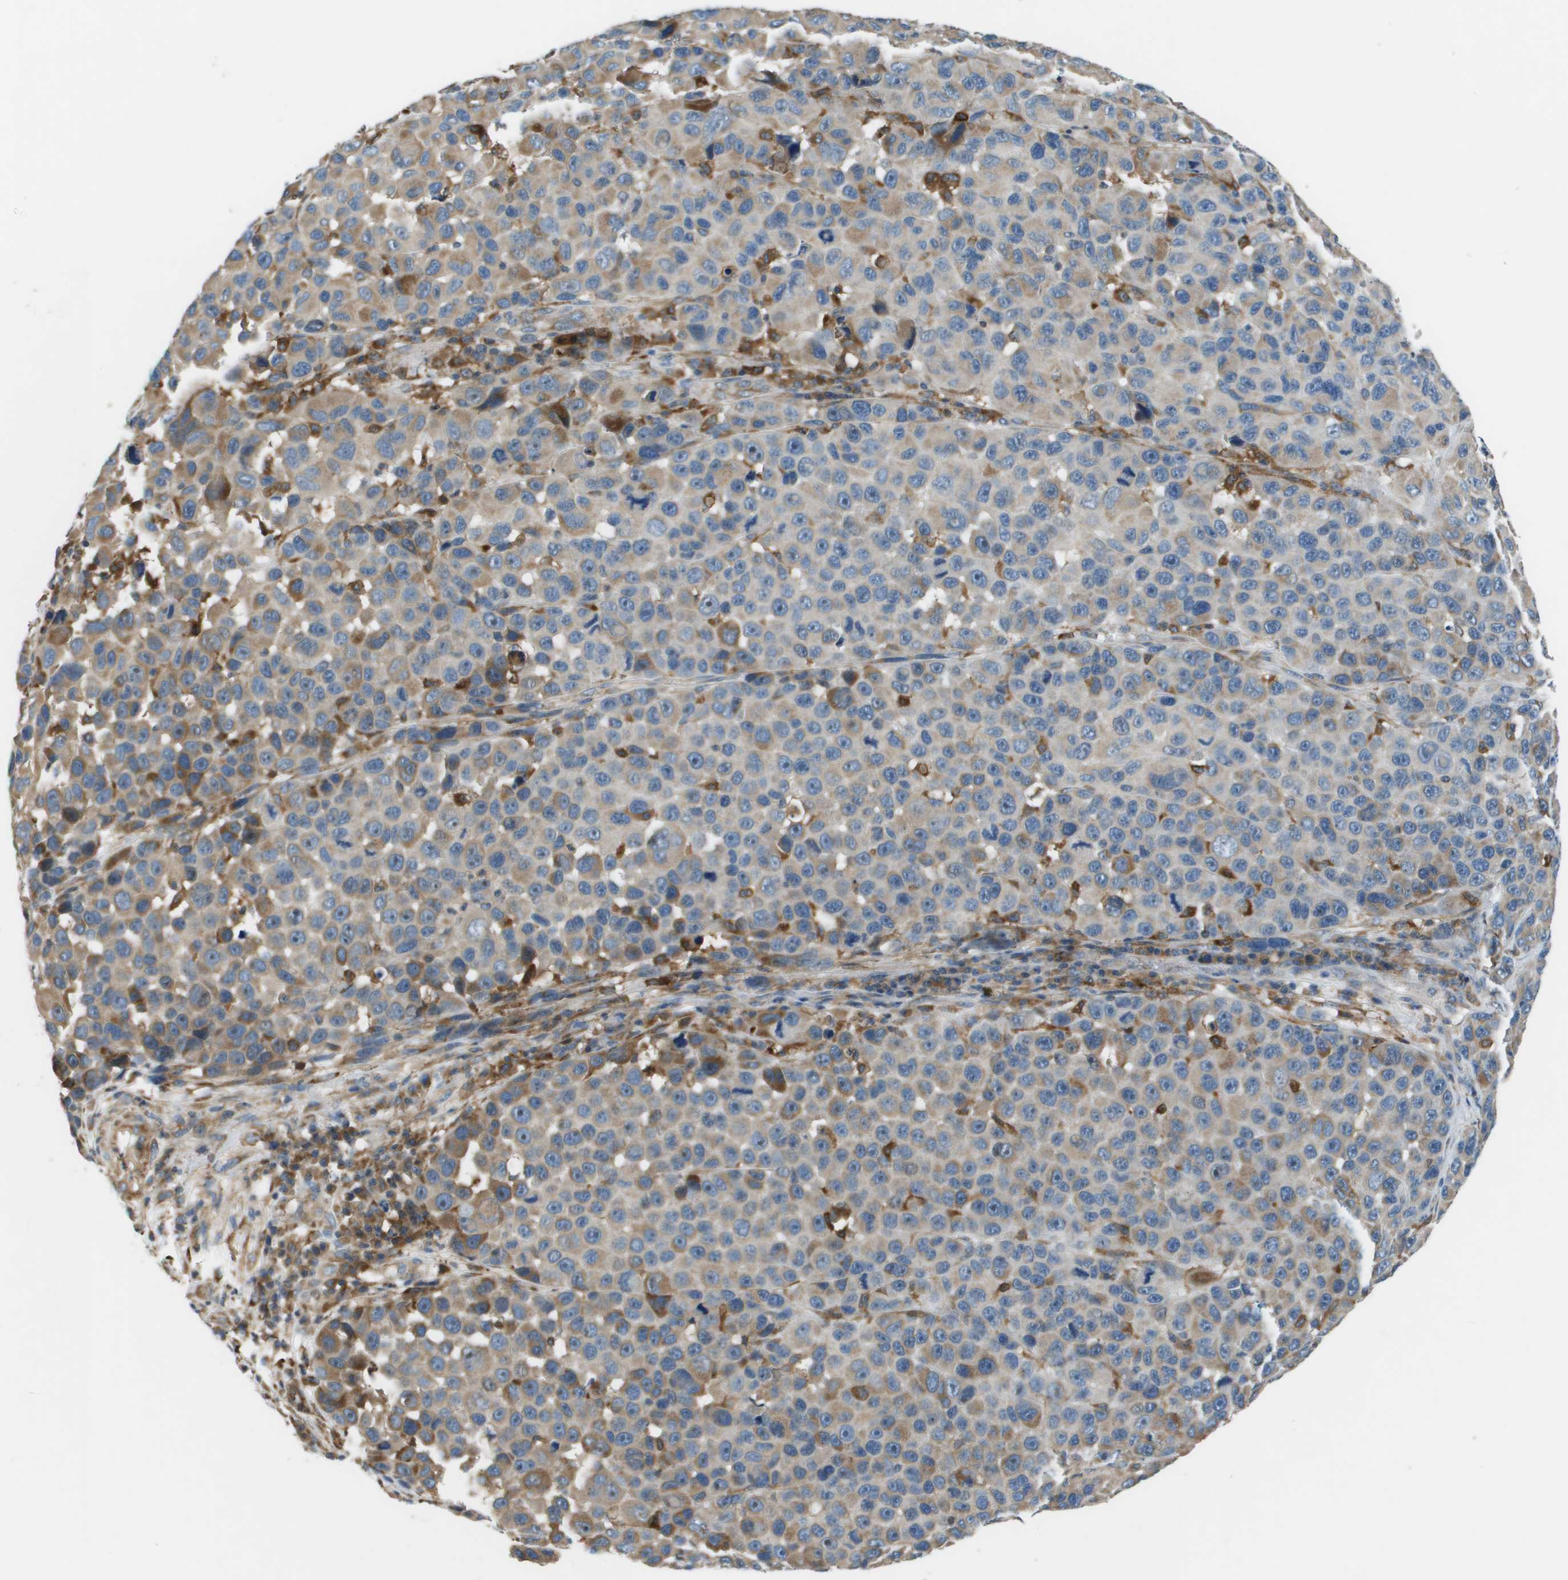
{"staining": {"intensity": "moderate", "quantity": "25%-75%", "location": "cytoplasmic/membranous"}, "tissue": "melanoma", "cell_type": "Tumor cells", "image_type": "cancer", "snomed": [{"axis": "morphology", "description": "Malignant melanoma, NOS"}, {"axis": "topography", "description": "Skin"}], "caption": "The immunohistochemical stain highlights moderate cytoplasmic/membranous staining in tumor cells of malignant melanoma tissue. (DAB IHC with brightfield microscopy, high magnification).", "gene": "SAMSN1", "patient": {"sex": "male", "age": 53}}